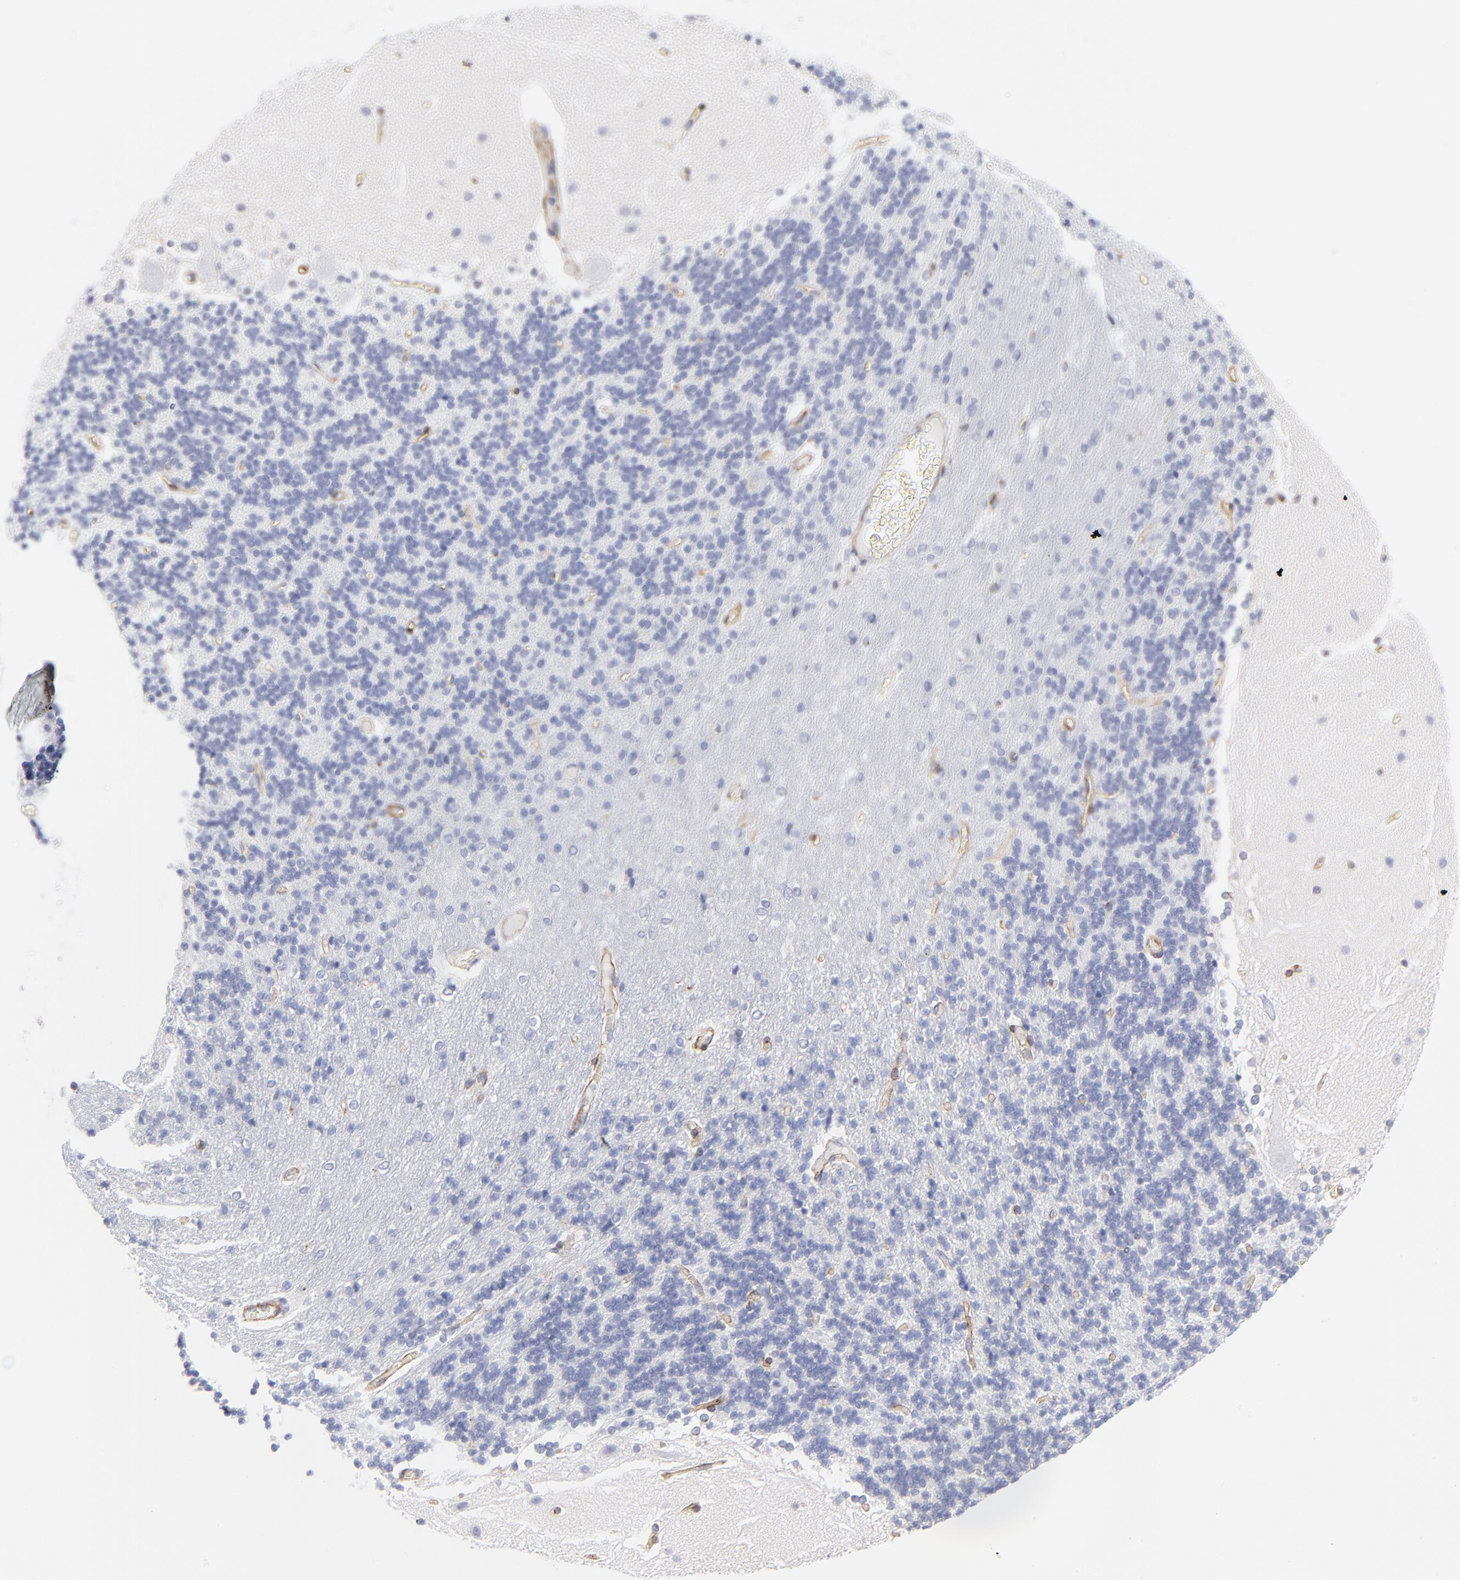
{"staining": {"intensity": "negative", "quantity": "none", "location": "none"}, "tissue": "cerebellum", "cell_type": "Cells in granular layer", "image_type": "normal", "snomed": [{"axis": "morphology", "description": "Normal tissue, NOS"}, {"axis": "topography", "description": "Cerebellum"}], "caption": "The image demonstrates no staining of cells in granular layer in normal cerebellum. (Stains: DAB immunohistochemistry with hematoxylin counter stain, Microscopy: brightfield microscopy at high magnification).", "gene": "PDGFRB", "patient": {"sex": "female", "age": 54}}